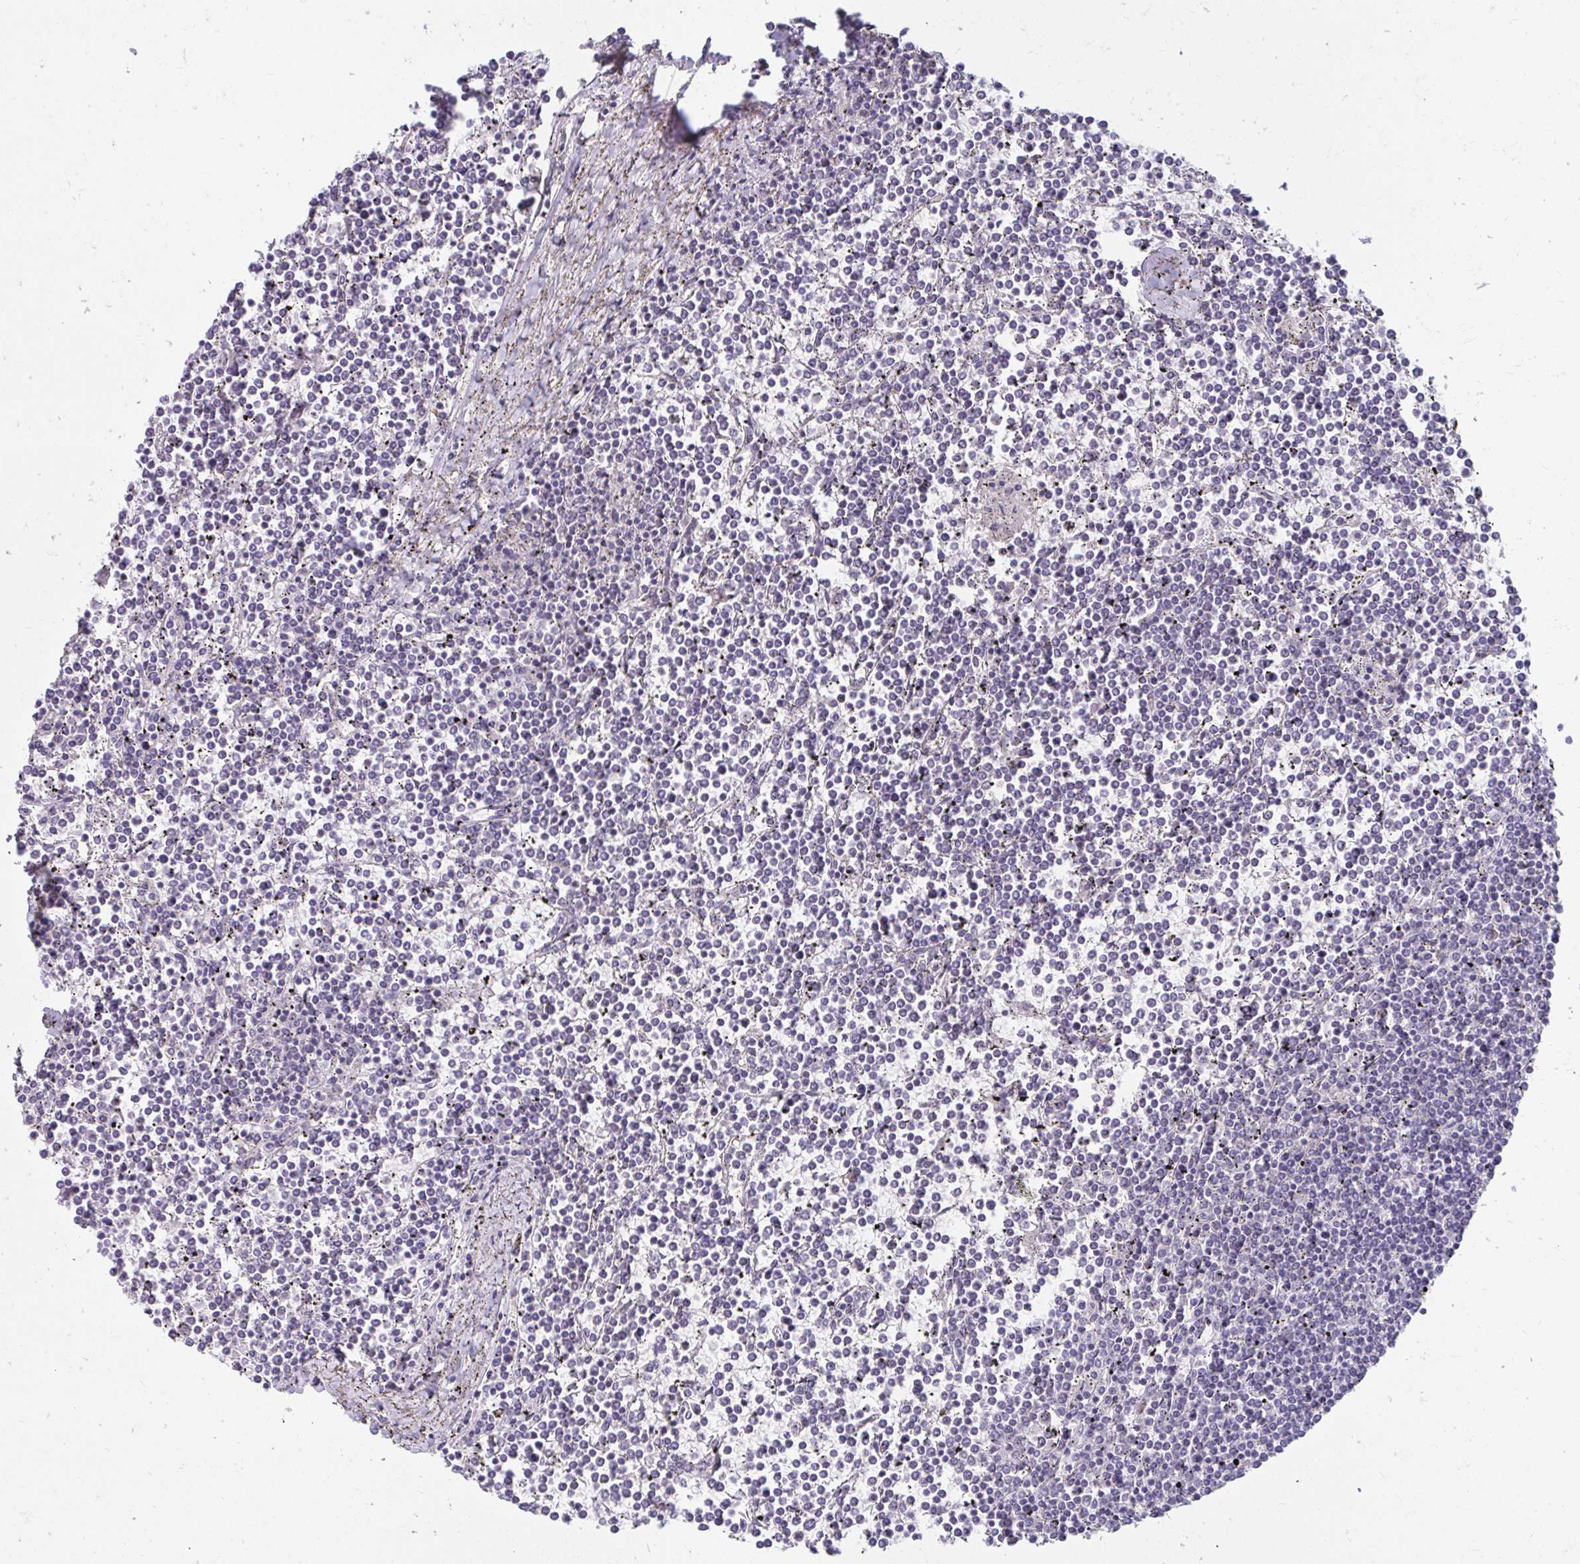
{"staining": {"intensity": "negative", "quantity": "none", "location": "none"}, "tissue": "lymphoma", "cell_type": "Tumor cells", "image_type": "cancer", "snomed": [{"axis": "morphology", "description": "Malignant lymphoma, non-Hodgkin's type, Low grade"}, {"axis": "topography", "description": "Spleen"}], "caption": "Tumor cells show no significant staining in lymphoma.", "gene": "NUP133", "patient": {"sex": "female", "age": 19}}